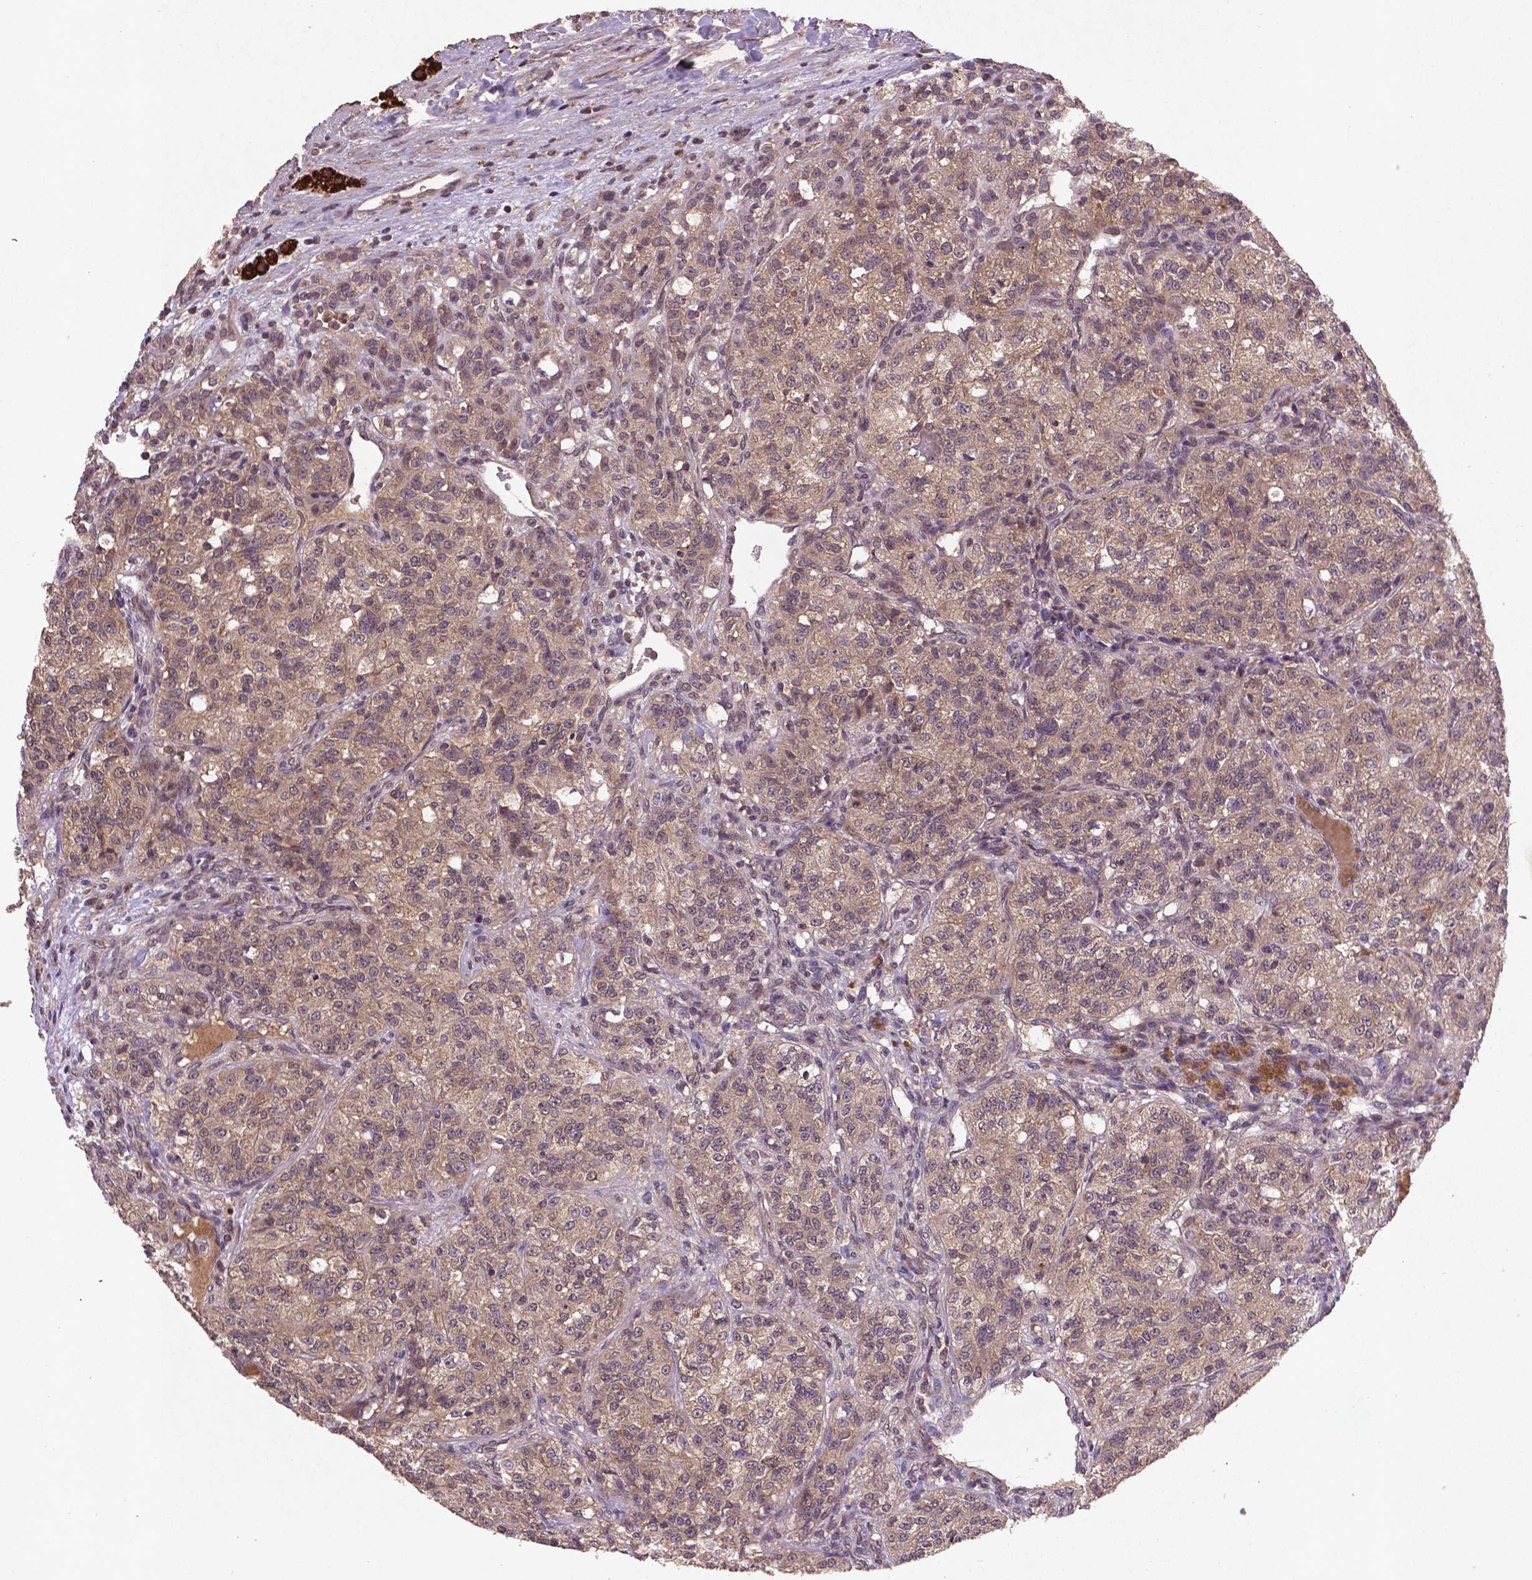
{"staining": {"intensity": "weak", "quantity": ">75%", "location": "cytoplasmic/membranous"}, "tissue": "renal cancer", "cell_type": "Tumor cells", "image_type": "cancer", "snomed": [{"axis": "morphology", "description": "Adenocarcinoma, NOS"}, {"axis": "topography", "description": "Kidney"}], "caption": "IHC image of human renal cancer (adenocarcinoma) stained for a protein (brown), which reveals low levels of weak cytoplasmic/membranous positivity in about >75% of tumor cells.", "gene": "NIPAL2", "patient": {"sex": "female", "age": 63}}